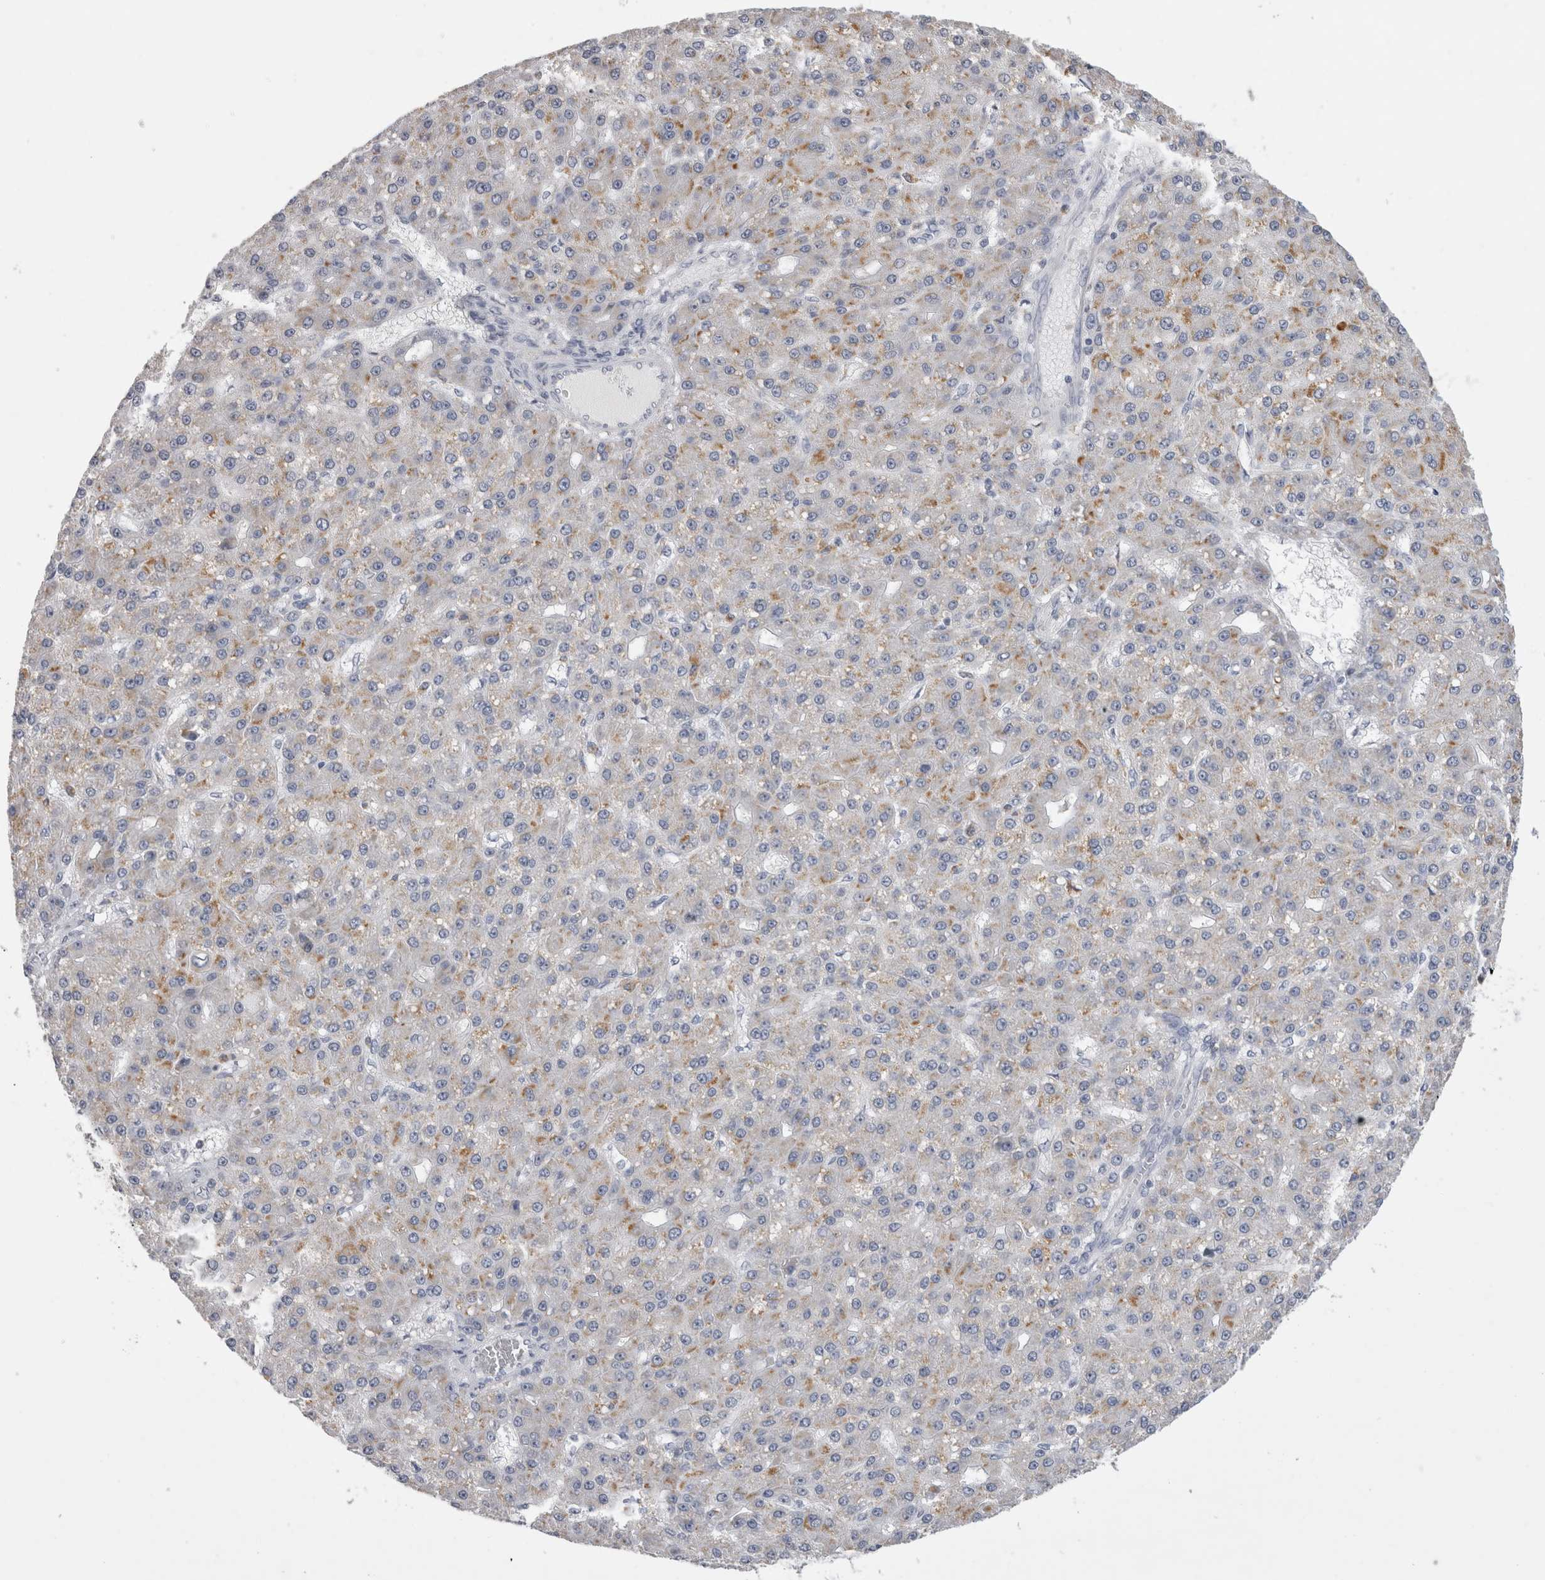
{"staining": {"intensity": "moderate", "quantity": "<25%", "location": "cytoplasmic/membranous"}, "tissue": "liver cancer", "cell_type": "Tumor cells", "image_type": "cancer", "snomed": [{"axis": "morphology", "description": "Carcinoma, Hepatocellular, NOS"}, {"axis": "topography", "description": "Liver"}], "caption": "IHC (DAB) staining of hepatocellular carcinoma (liver) shows moderate cytoplasmic/membranous protein expression in about <25% of tumor cells.", "gene": "DHRS4", "patient": {"sex": "male", "age": 67}}